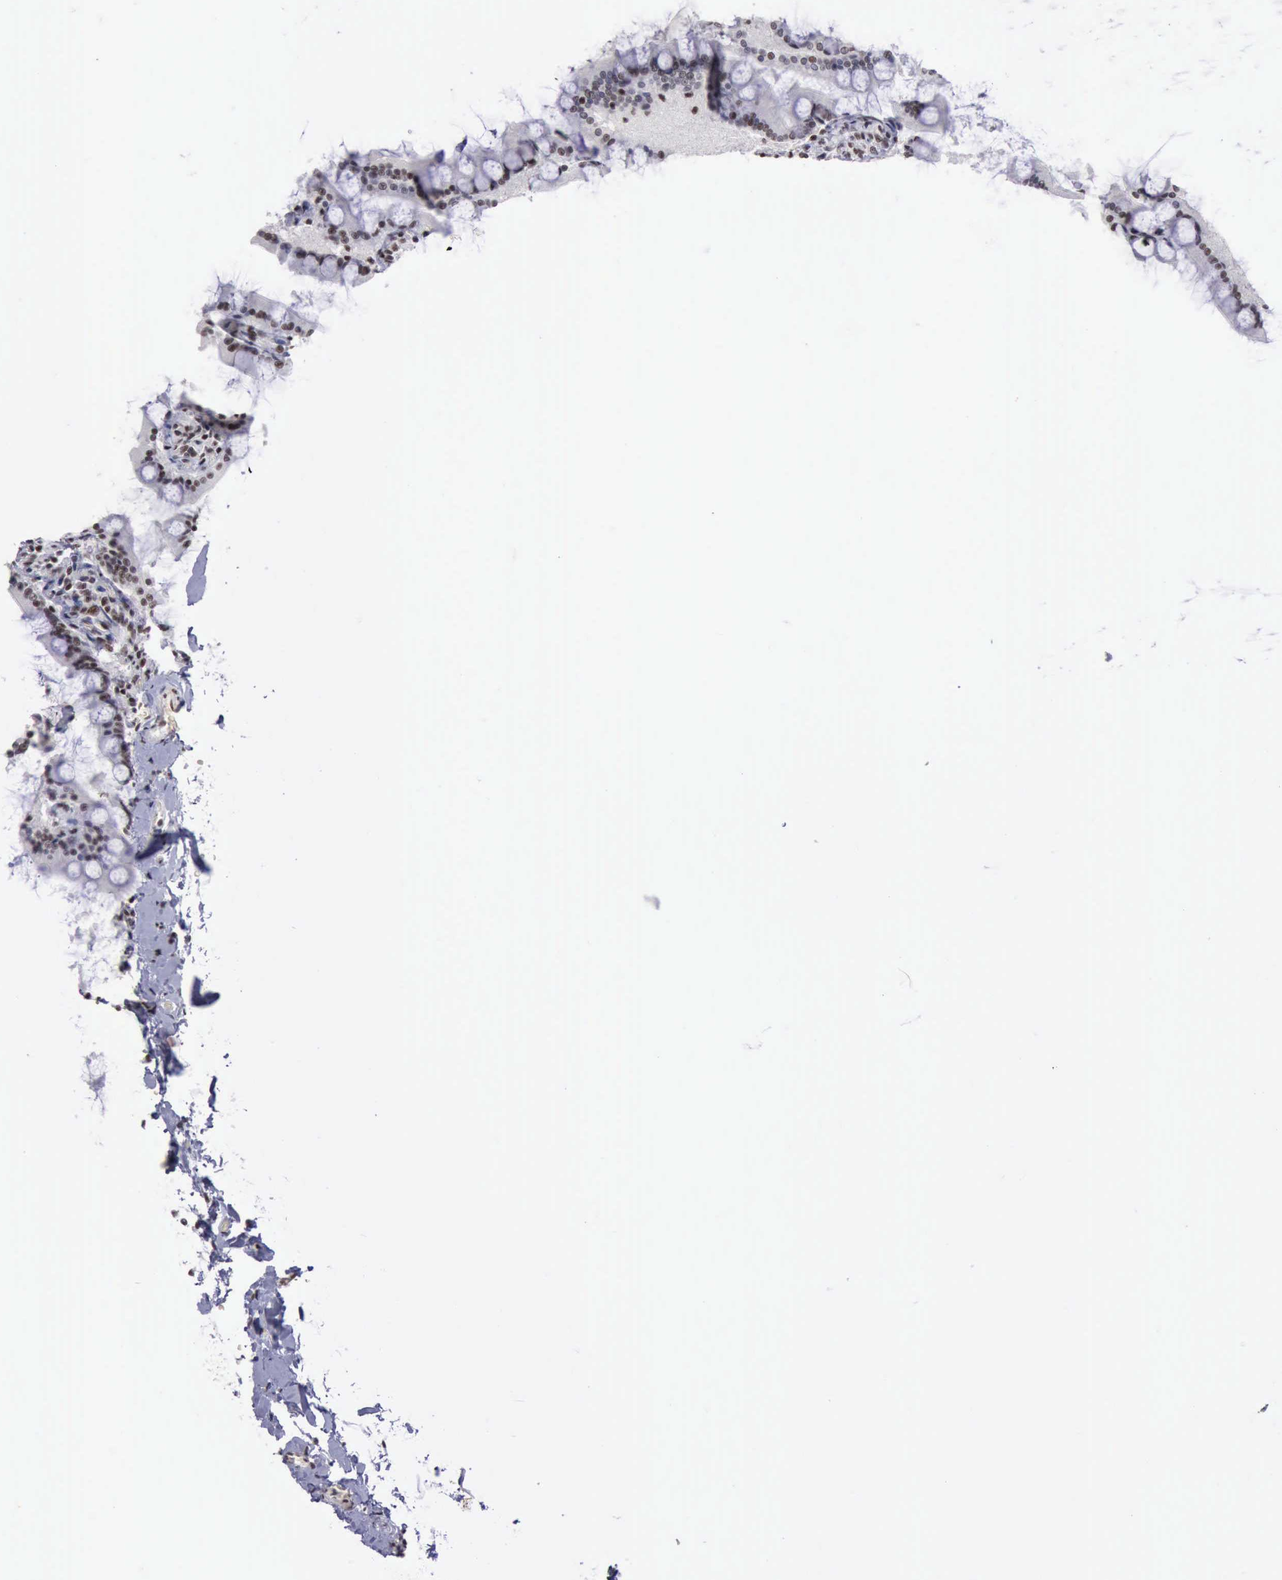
{"staining": {"intensity": "moderate", "quantity": "25%-75%", "location": "nuclear"}, "tissue": "gallbladder", "cell_type": "Glandular cells", "image_type": "normal", "snomed": [{"axis": "morphology", "description": "Normal tissue, NOS"}, {"axis": "morphology", "description": "Inflammation, NOS"}, {"axis": "topography", "description": "Gallbladder"}], "caption": "This histopathology image displays benign gallbladder stained with immunohistochemistry to label a protein in brown. The nuclear of glandular cells show moderate positivity for the protein. Nuclei are counter-stained blue.", "gene": "YY1", "patient": {"sex": "male", "age": 66}}